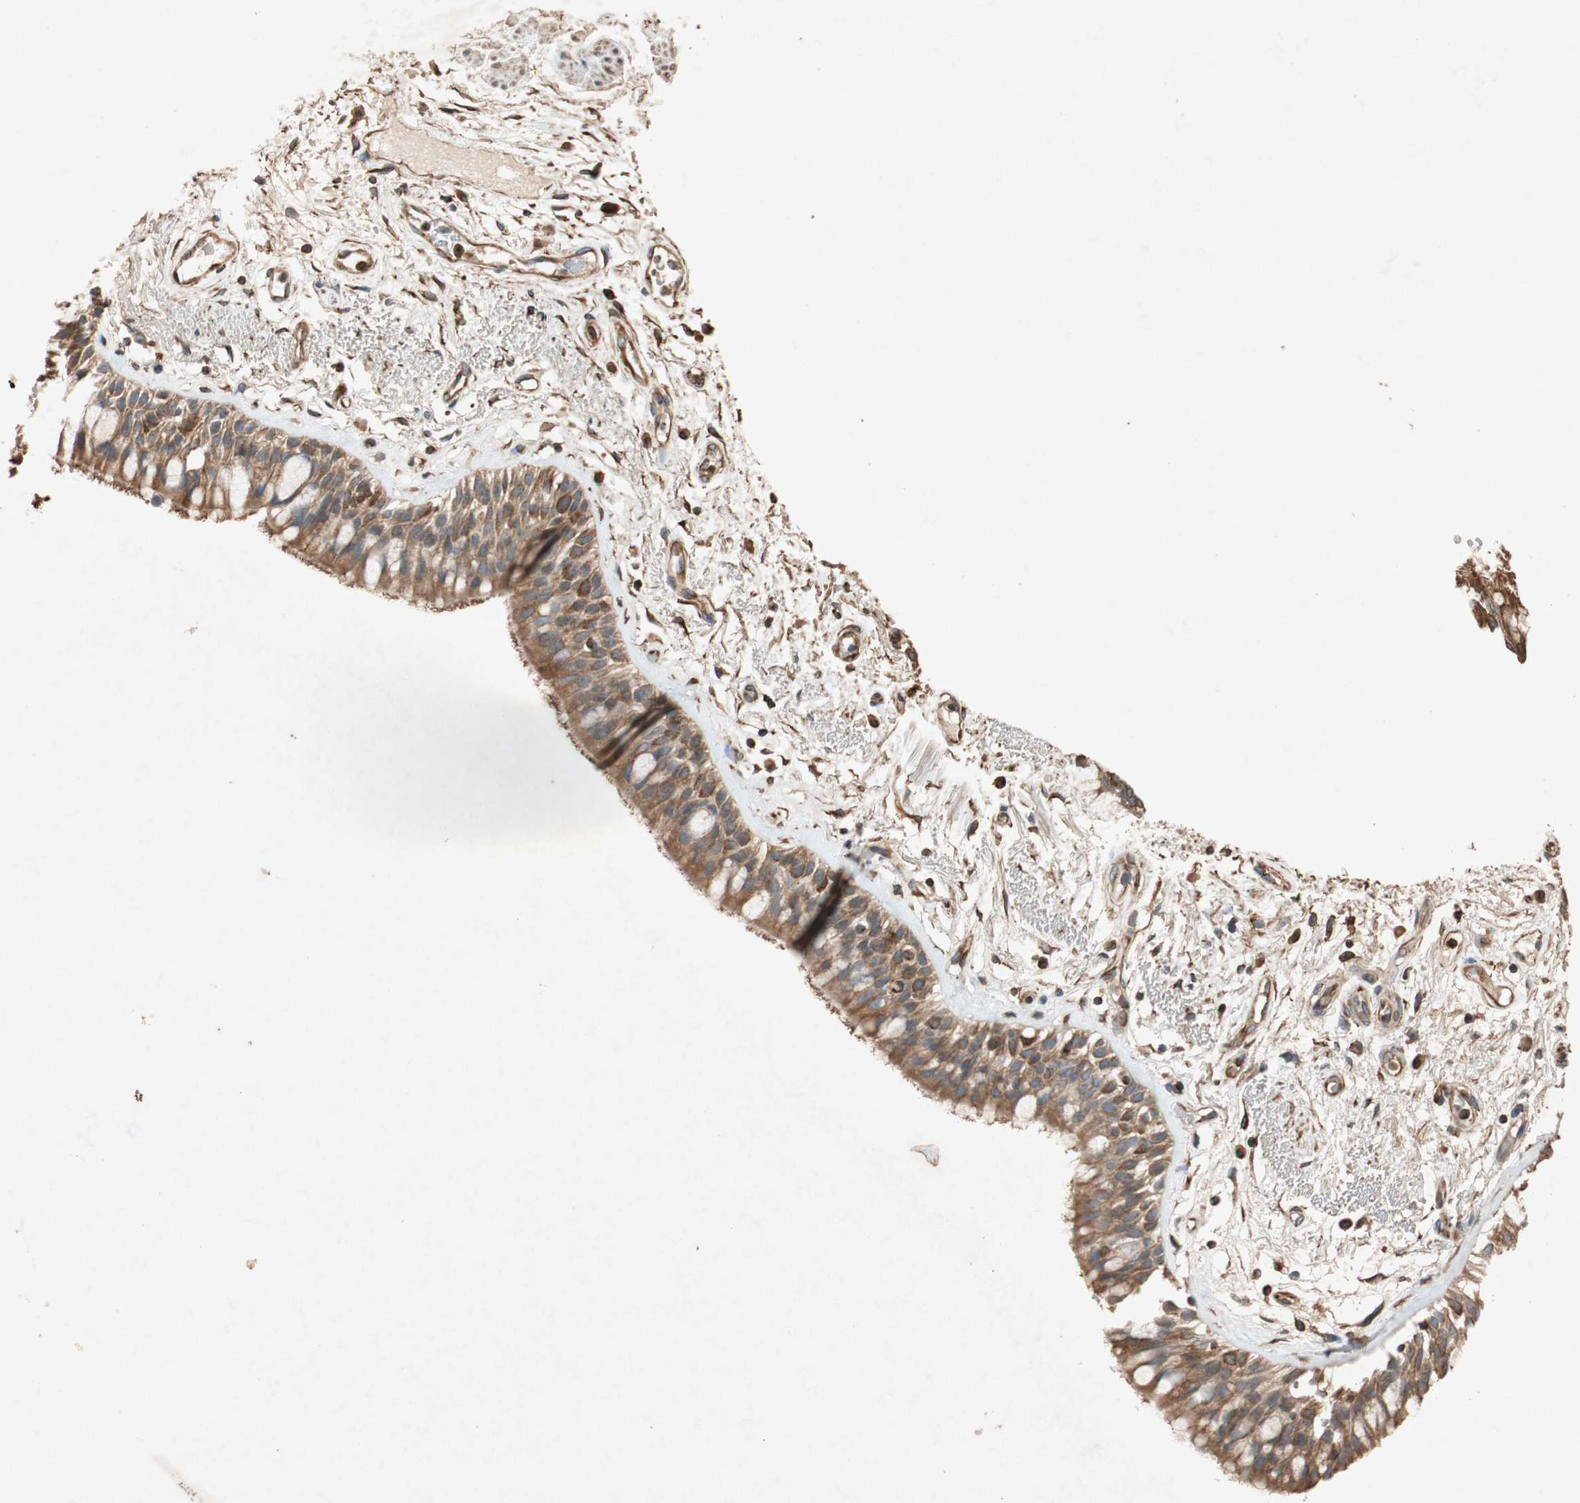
{"staining": {"intensity": "moderate", "quantity": ">75%", "location": "cytoplasmic/membranous"}, "tissue": "bronchus", "cell_type": "Respiratory epithelial cells", "image_type": "normal", "snomed": [{"axis": "morphology", "description": "Normal tissue, NOS"}, {"axis": "topography", "description": "Bronchus"}], "caption": "Respiratory epithelial cells display medium levels of moderate cytoplasmic/membranous expression in about >75% of cells in unremarkable human bronchus.", "gene": "TUBB", "patient": {"sex": "male", "age": 66}}